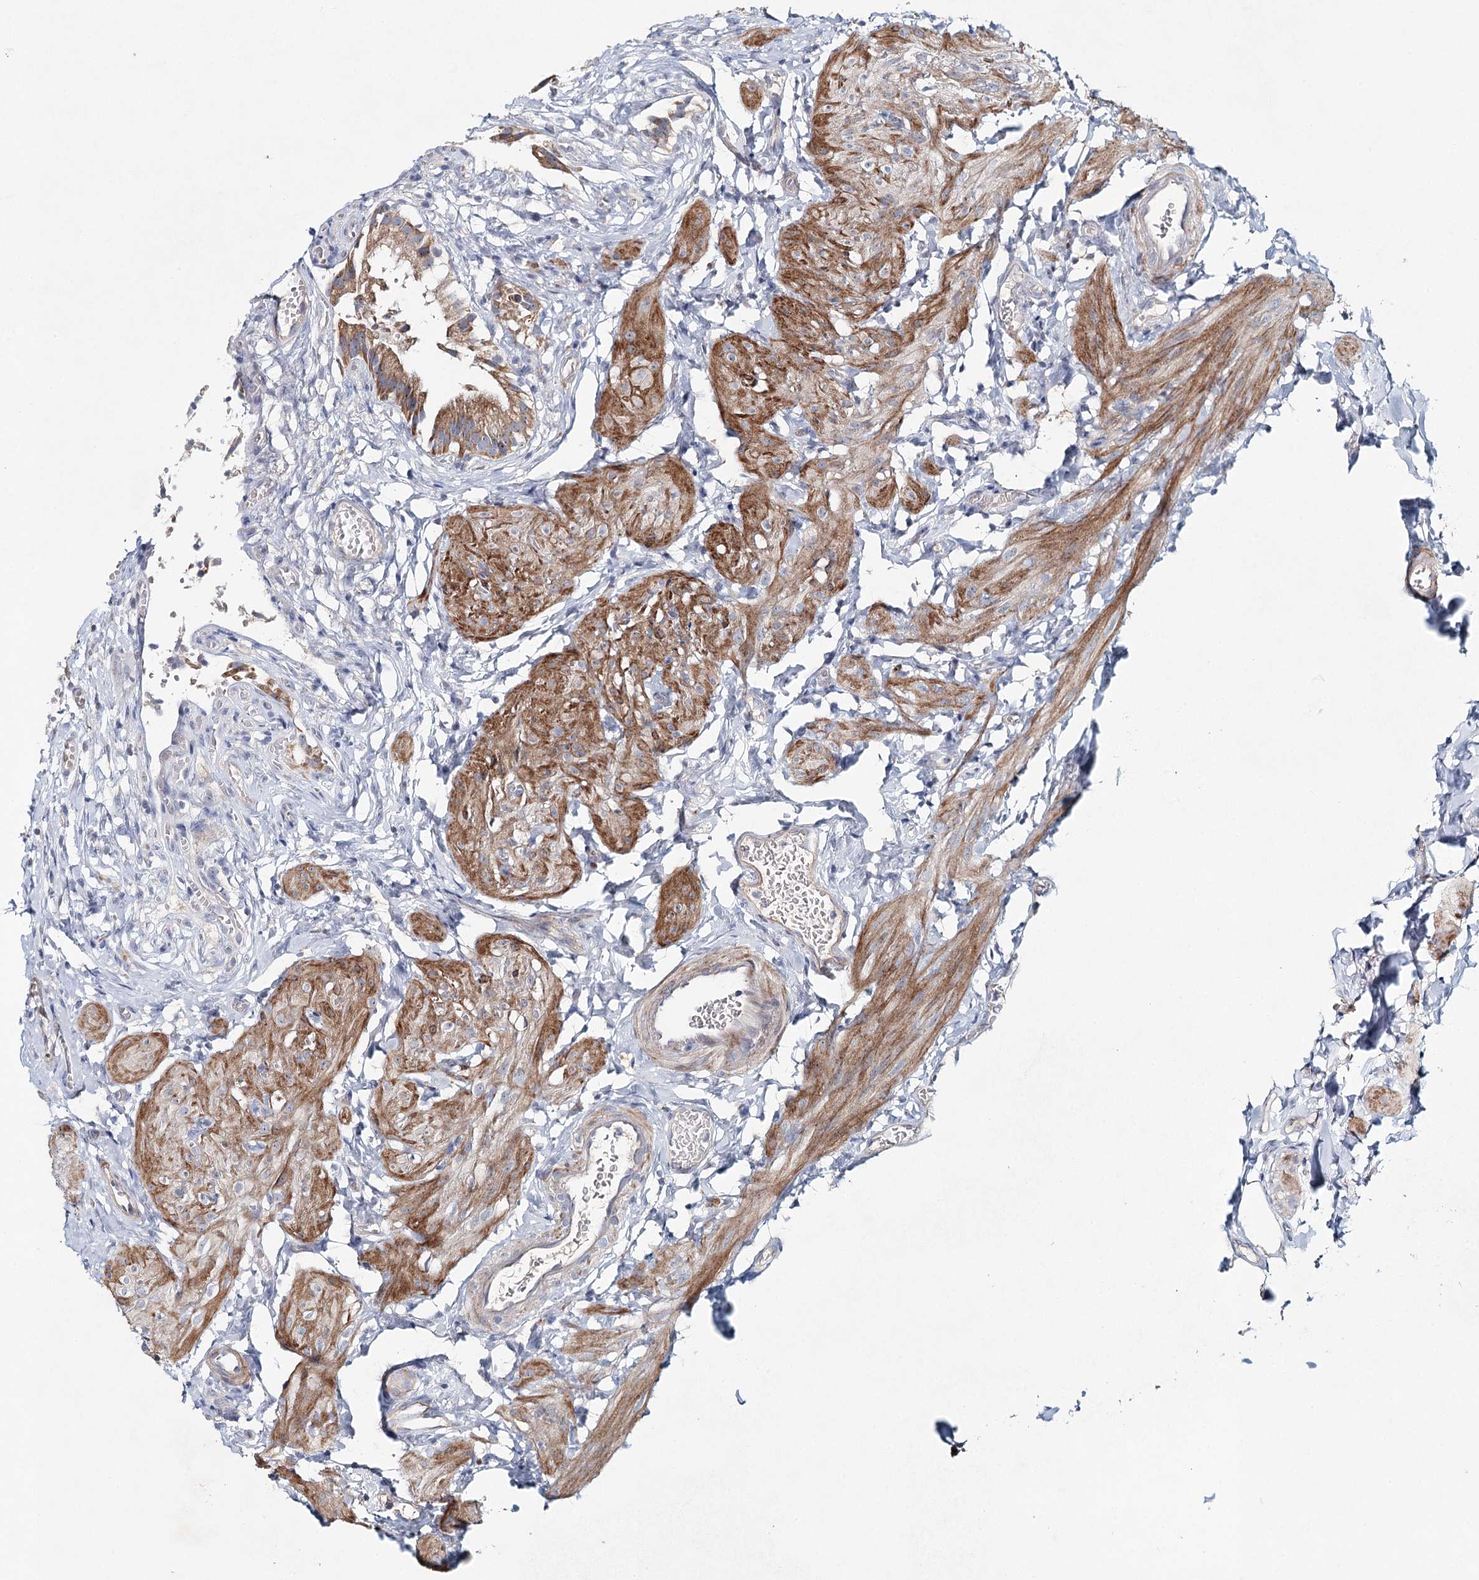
{"staining": {"intensity": "moderate", "quantity": ">75%", "location": "cytoplasmic/membranous"}, "tissue": "gallbladder", "cell_type": "Glandular cells", "image_type": "normal", "snomed": [{"axis": "morphology", "description": "Normal tissue, NOS"}, {"axis": "topography", "description": "Gallbladder"}], "caption": "A histopathology image of gallbladder stained for a protein shows moderate cytoplasmic/membranous brown staining in glandular cells.", "gene": "RBM43", "patient": {"sex": "female", "age": 47}}